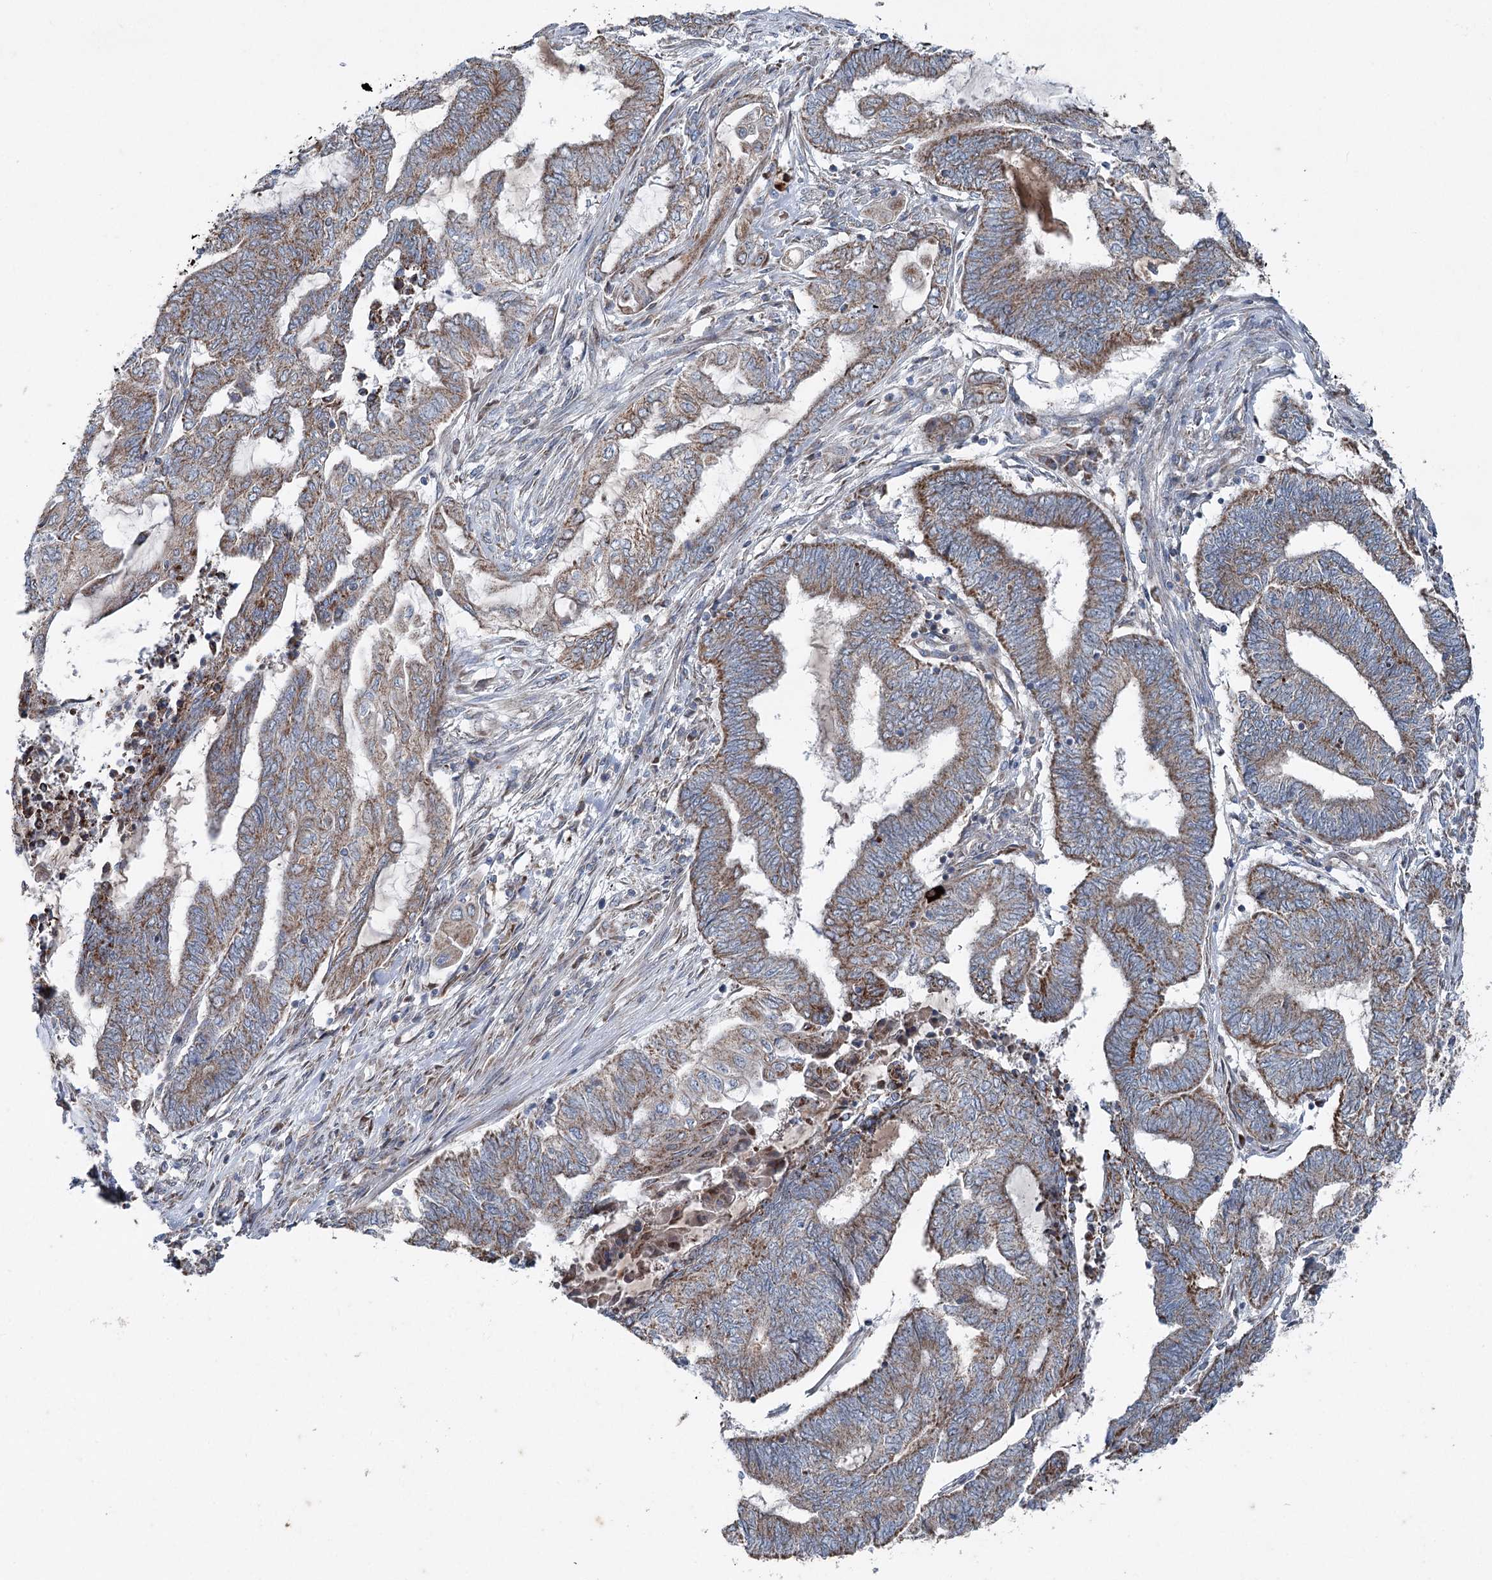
{"staining": {"intensity": "moderate", "quantity": ">75%", "location": "cytoplasmic/membranous"}, "tissue": "endometrial cancer", "cell_type": "Tumor cells", "image_type": "cancer", "snomed": [{"axis": "morphology", "description": "Adenocarcinoma, NOS"}, {"axis": "topography", "description": "Uterus"}, {"axis": "topography", "description": "Endometrium"}], "caption": "Tumor cells demonstrate medium levels of moderate cytoplasmic/membranous positivity in approximately >75% of cells in human adenocarcinoma (endometrial).", "gene": "UCN3", "patient": {"sex": "female", "age": 70}}